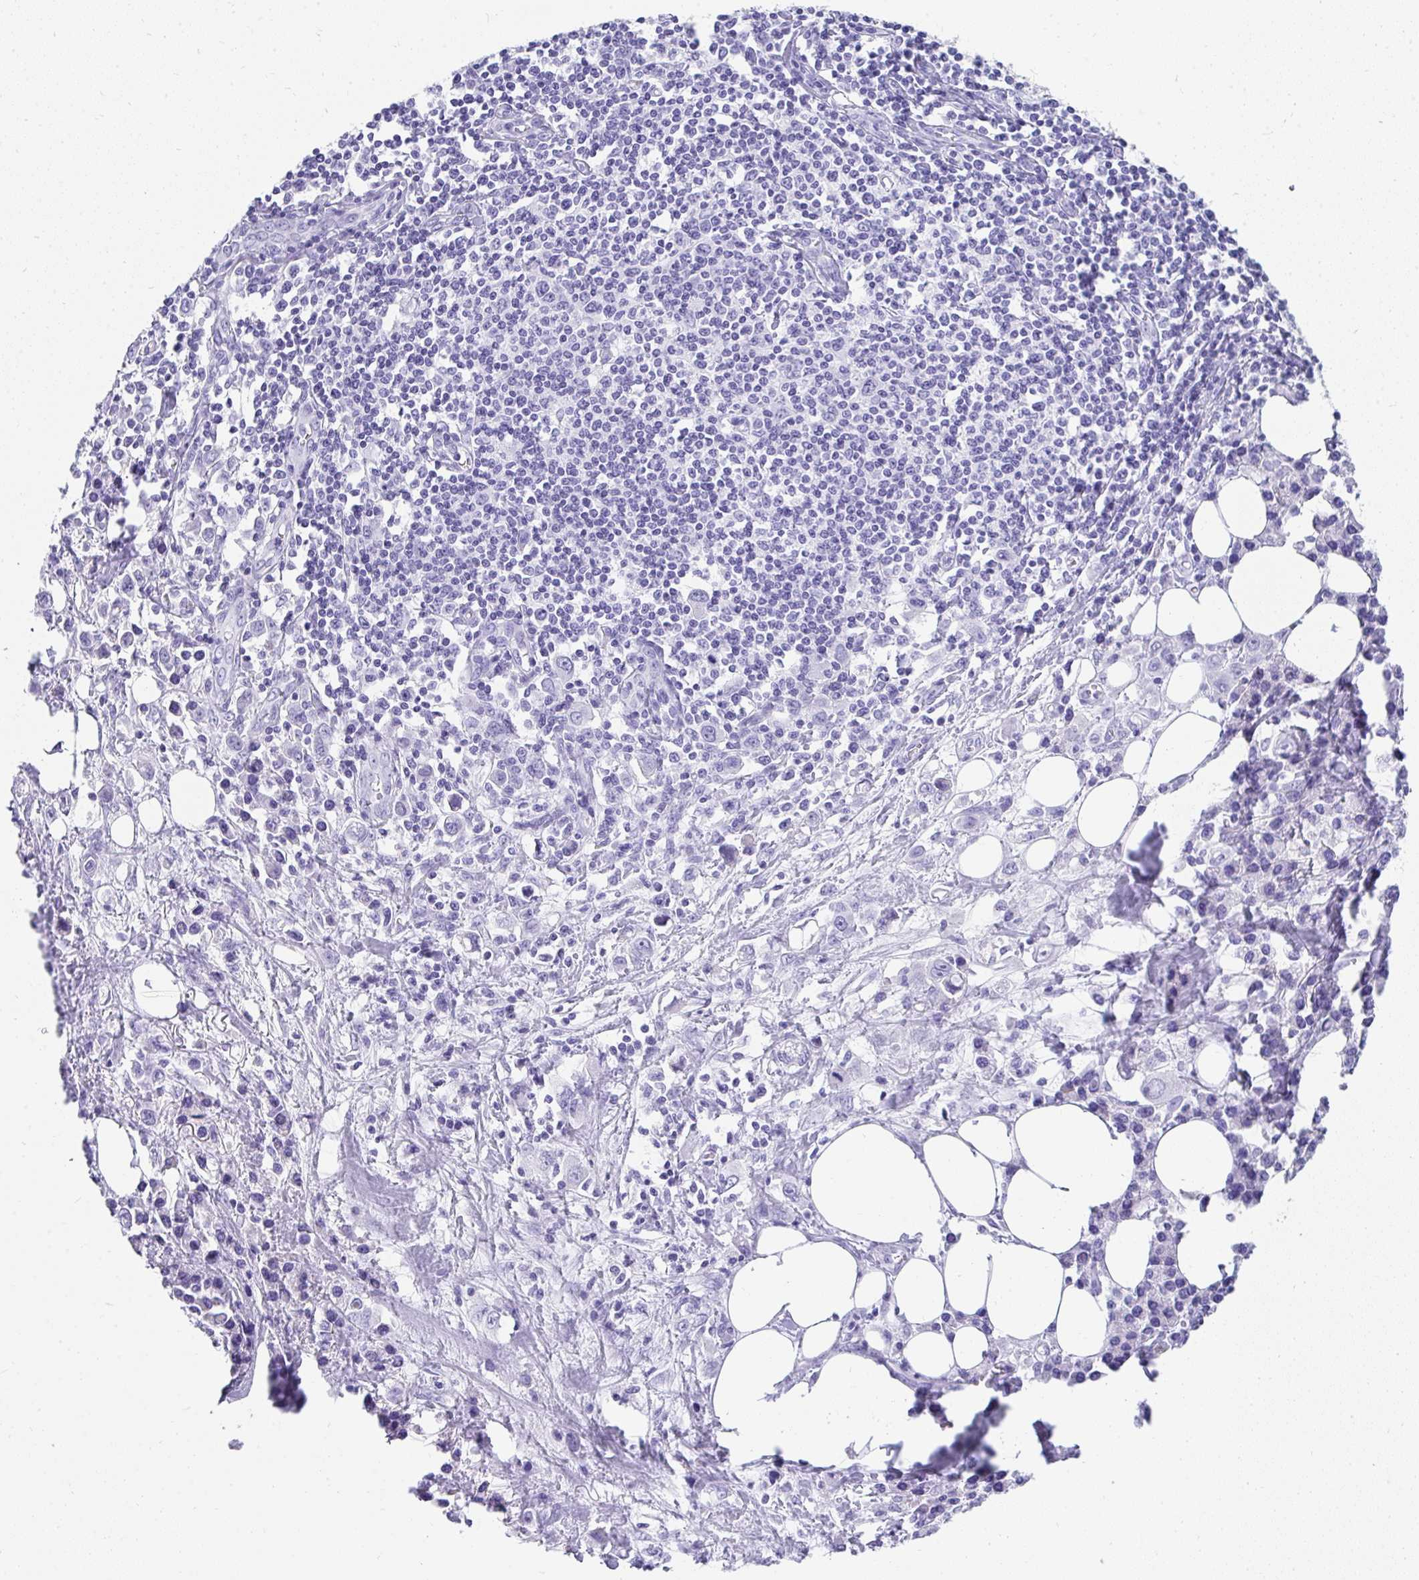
{"staining": {"intensity": "negative", "quantity": "none", "location": "none"}, "tissue": "stomach cancer", "cell_type": "Tumor cells", "image_type": "cancer", "snomed": [{"axis": "morphology", "description": "Adenocarcinoma, NOS"}, {"axis": "topography", "description": "Stomach, upper"}], "caption": "This is a micrograph of immunohistochemistry (IHC) staining of stomach cancer (adenocarcinoma), which shows no positivity in tumor cells.", "gene": "TNNT1", "patient": {"sex": "male", "age": 75}}